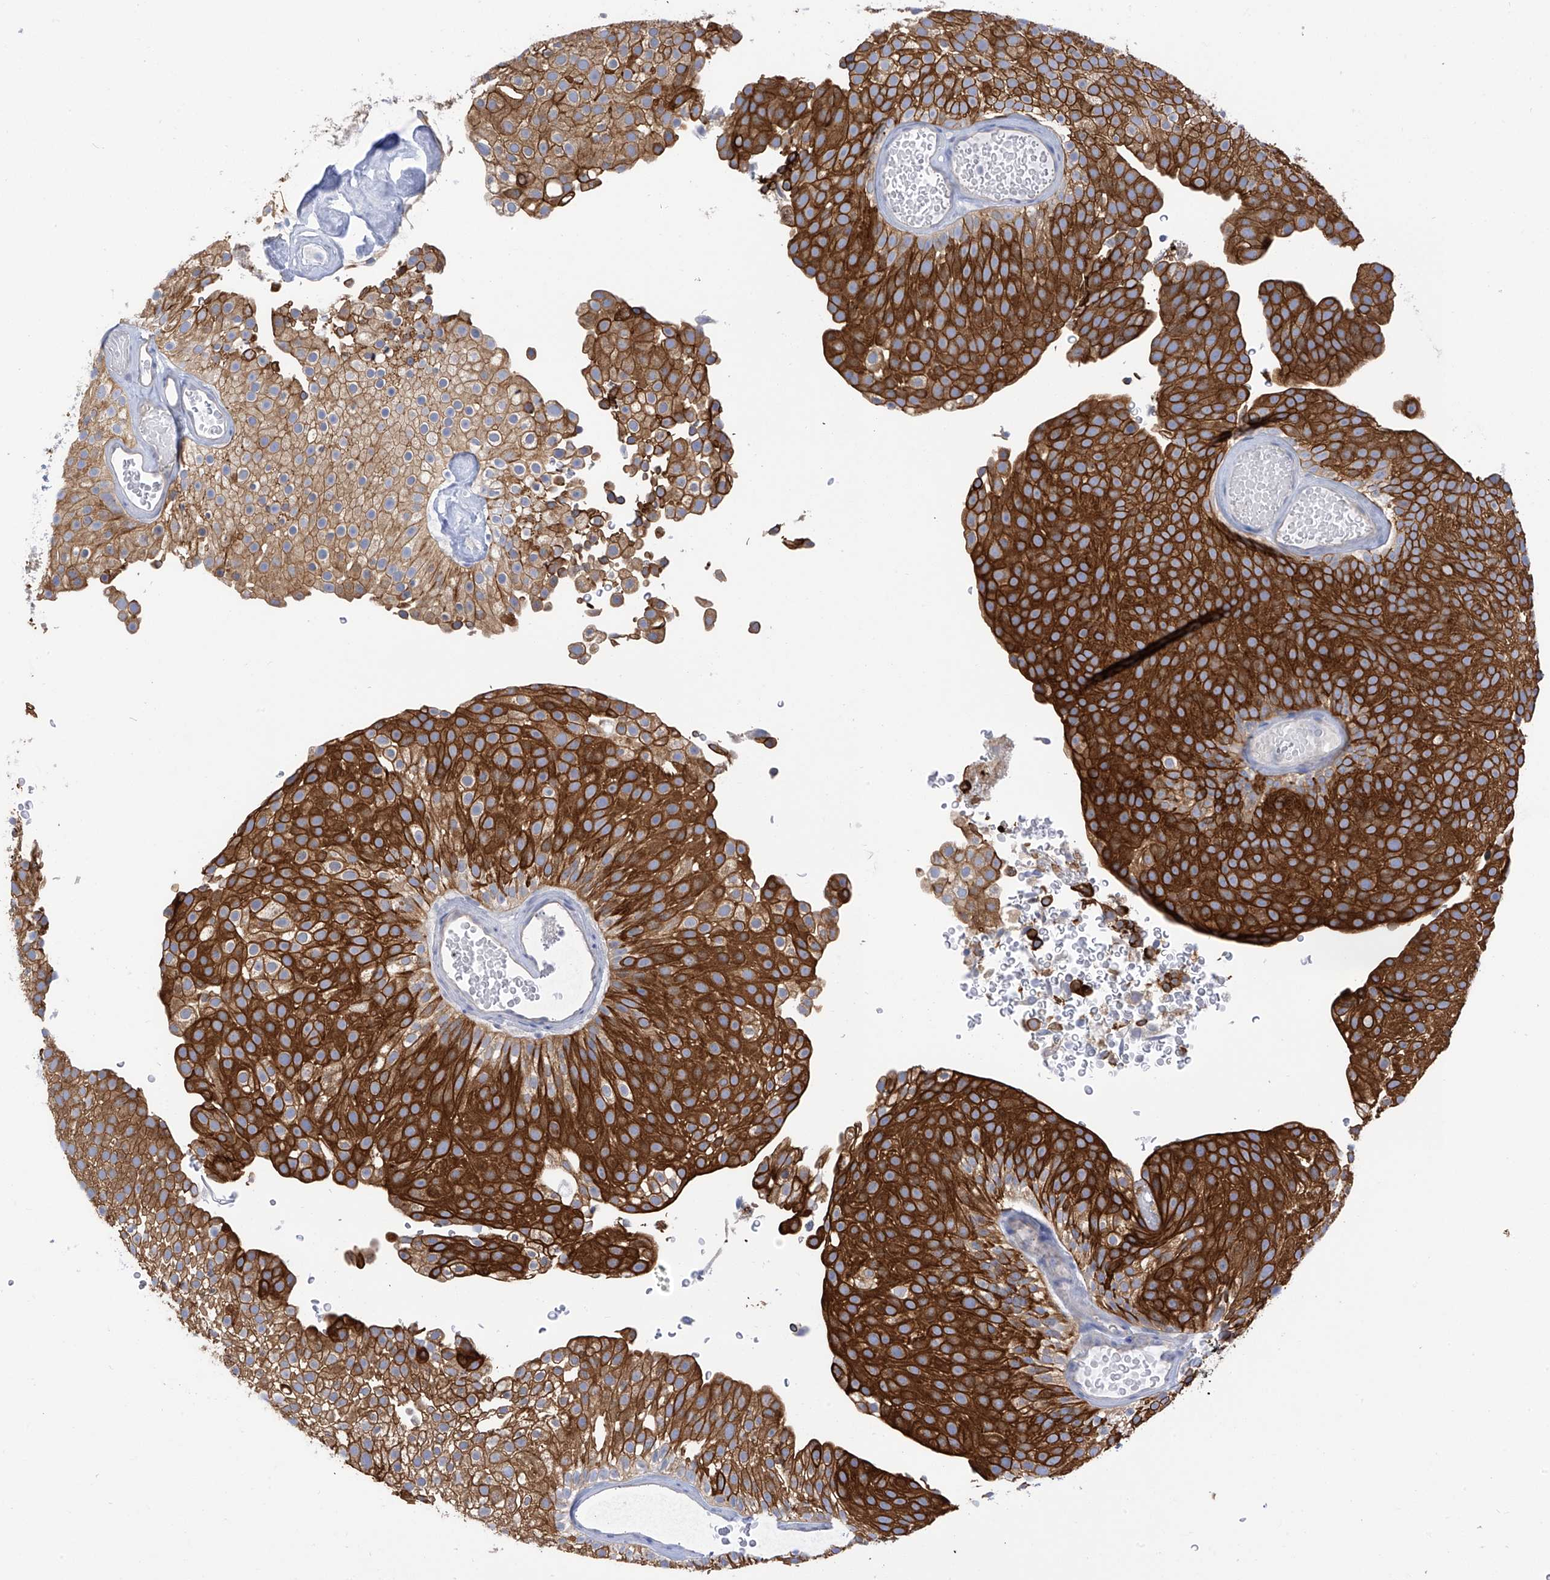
{"staining": {"intensity": "strong", "quantity": ">75%", "location": "cytoplasmic/membranous"}, "tissue": "urothelial cancer", "cell_type": "Tumor cells", "image_type": "cancer", "snomed": [{"axis": "morphology", "description": "Urothelial carcinoma, Low grade"}, {"axis": "topography", "description": "Urinary bladder"}], "caption": "A brown stain highlights strong cytoplasmic/membranous expression of a protein in human urothelial cancer tumor cells. The staining was performed using DAB to visualize the protein expression in brown, while the nuclei were stained in blue with hematoxylin (Magnification: 20x).", "gene": "PIK3C2B", "patient": {"sex": "male", "age": 78}}